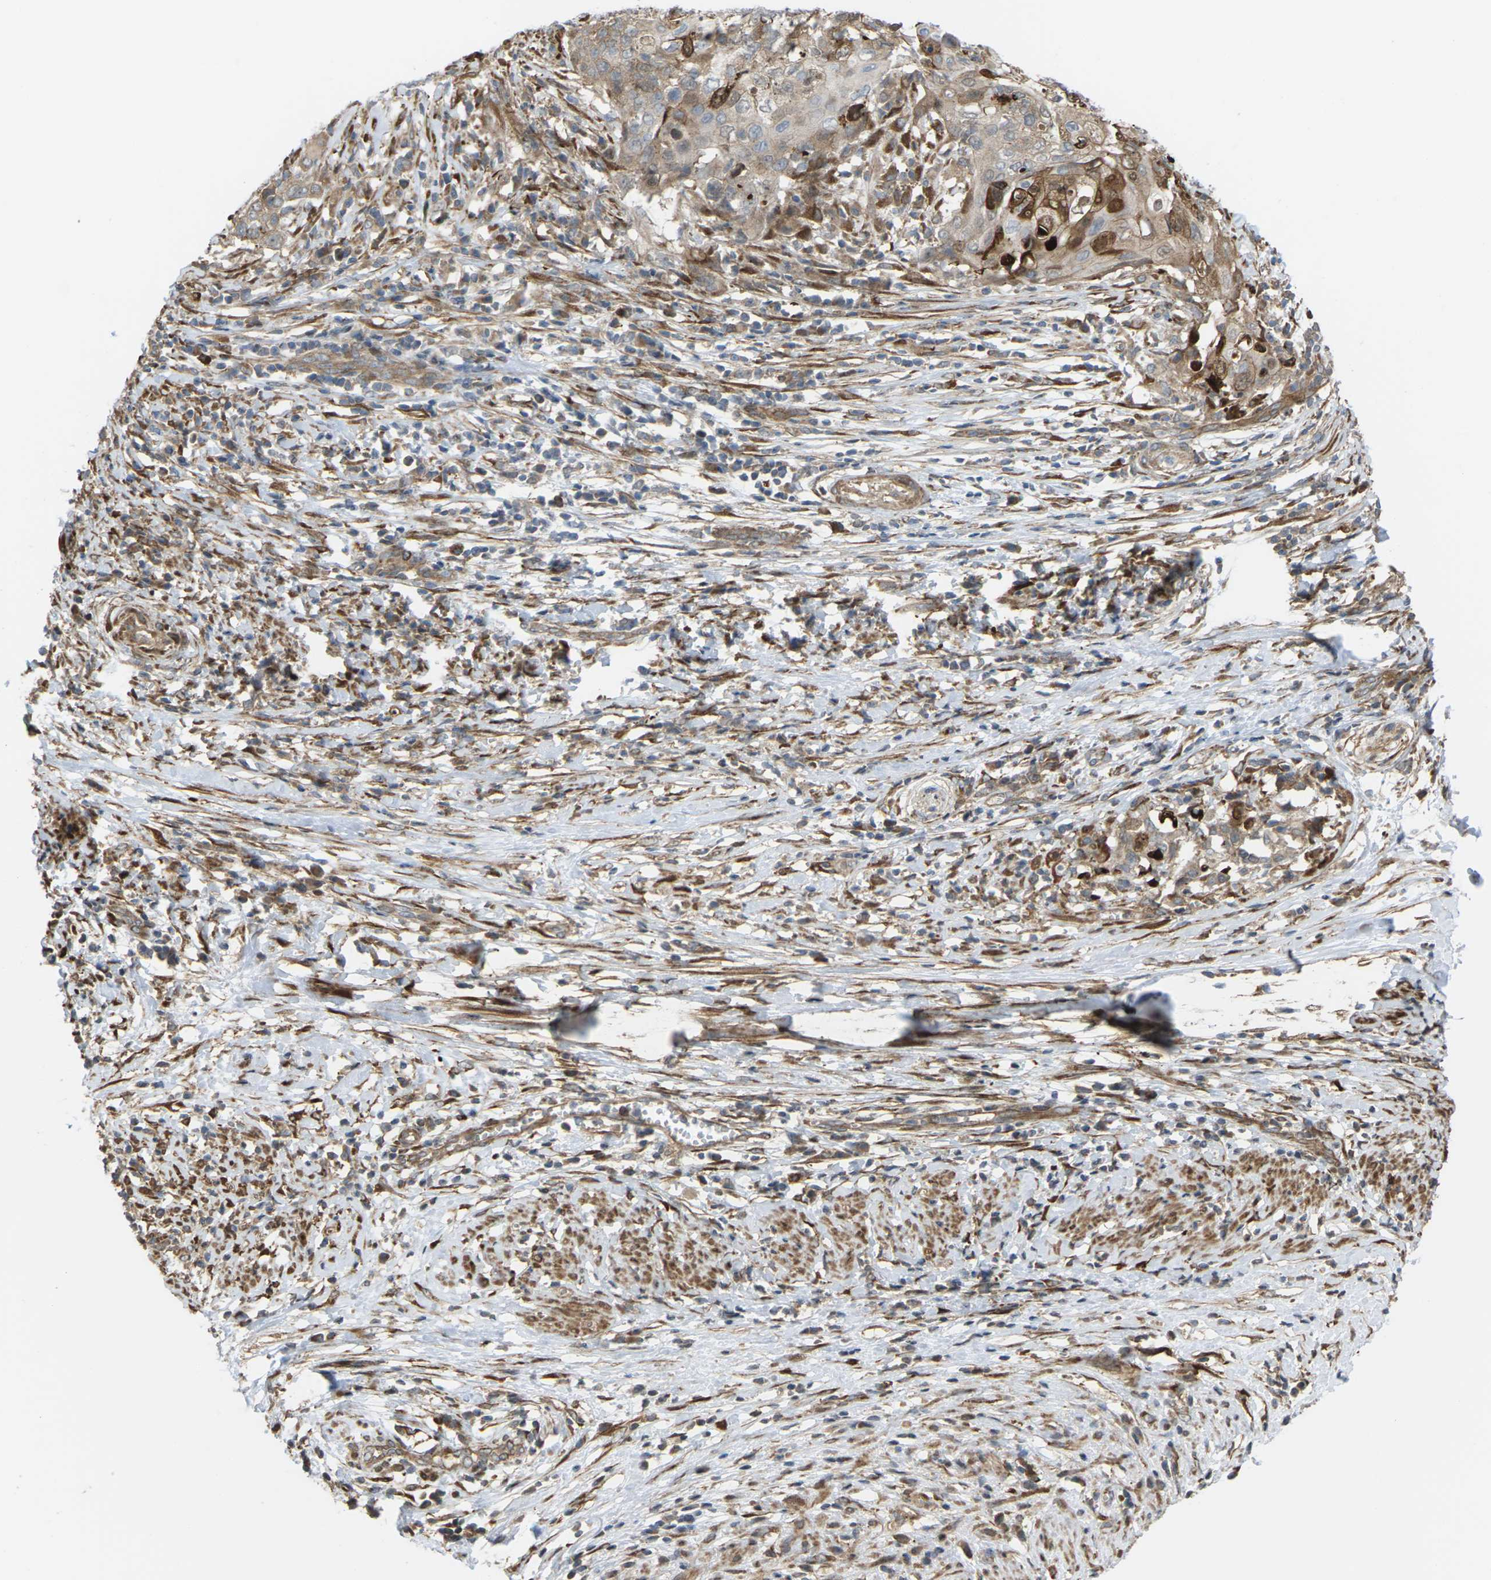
{"staining": {"intensity": "moderate", "quantity": ">75%", "location": "cytoplasmic/membranous"}, "tissue": "cervical cancer", "cell_type": "Tumor cells", "image_type": "cancer", "snomed": [{"axis": "morphology", "description": "Squamous cell carcinoma, NOS"}, {"axis": "topography", "description": "Cervix"}], "caption": "Human cervical cancer stained with a brown dye shows moderate cytoplasmic/membranous positive expression in about >75% of tumor cells.", "gene": "ROBO1", "patient": {"sex": "female", "age": 39}}